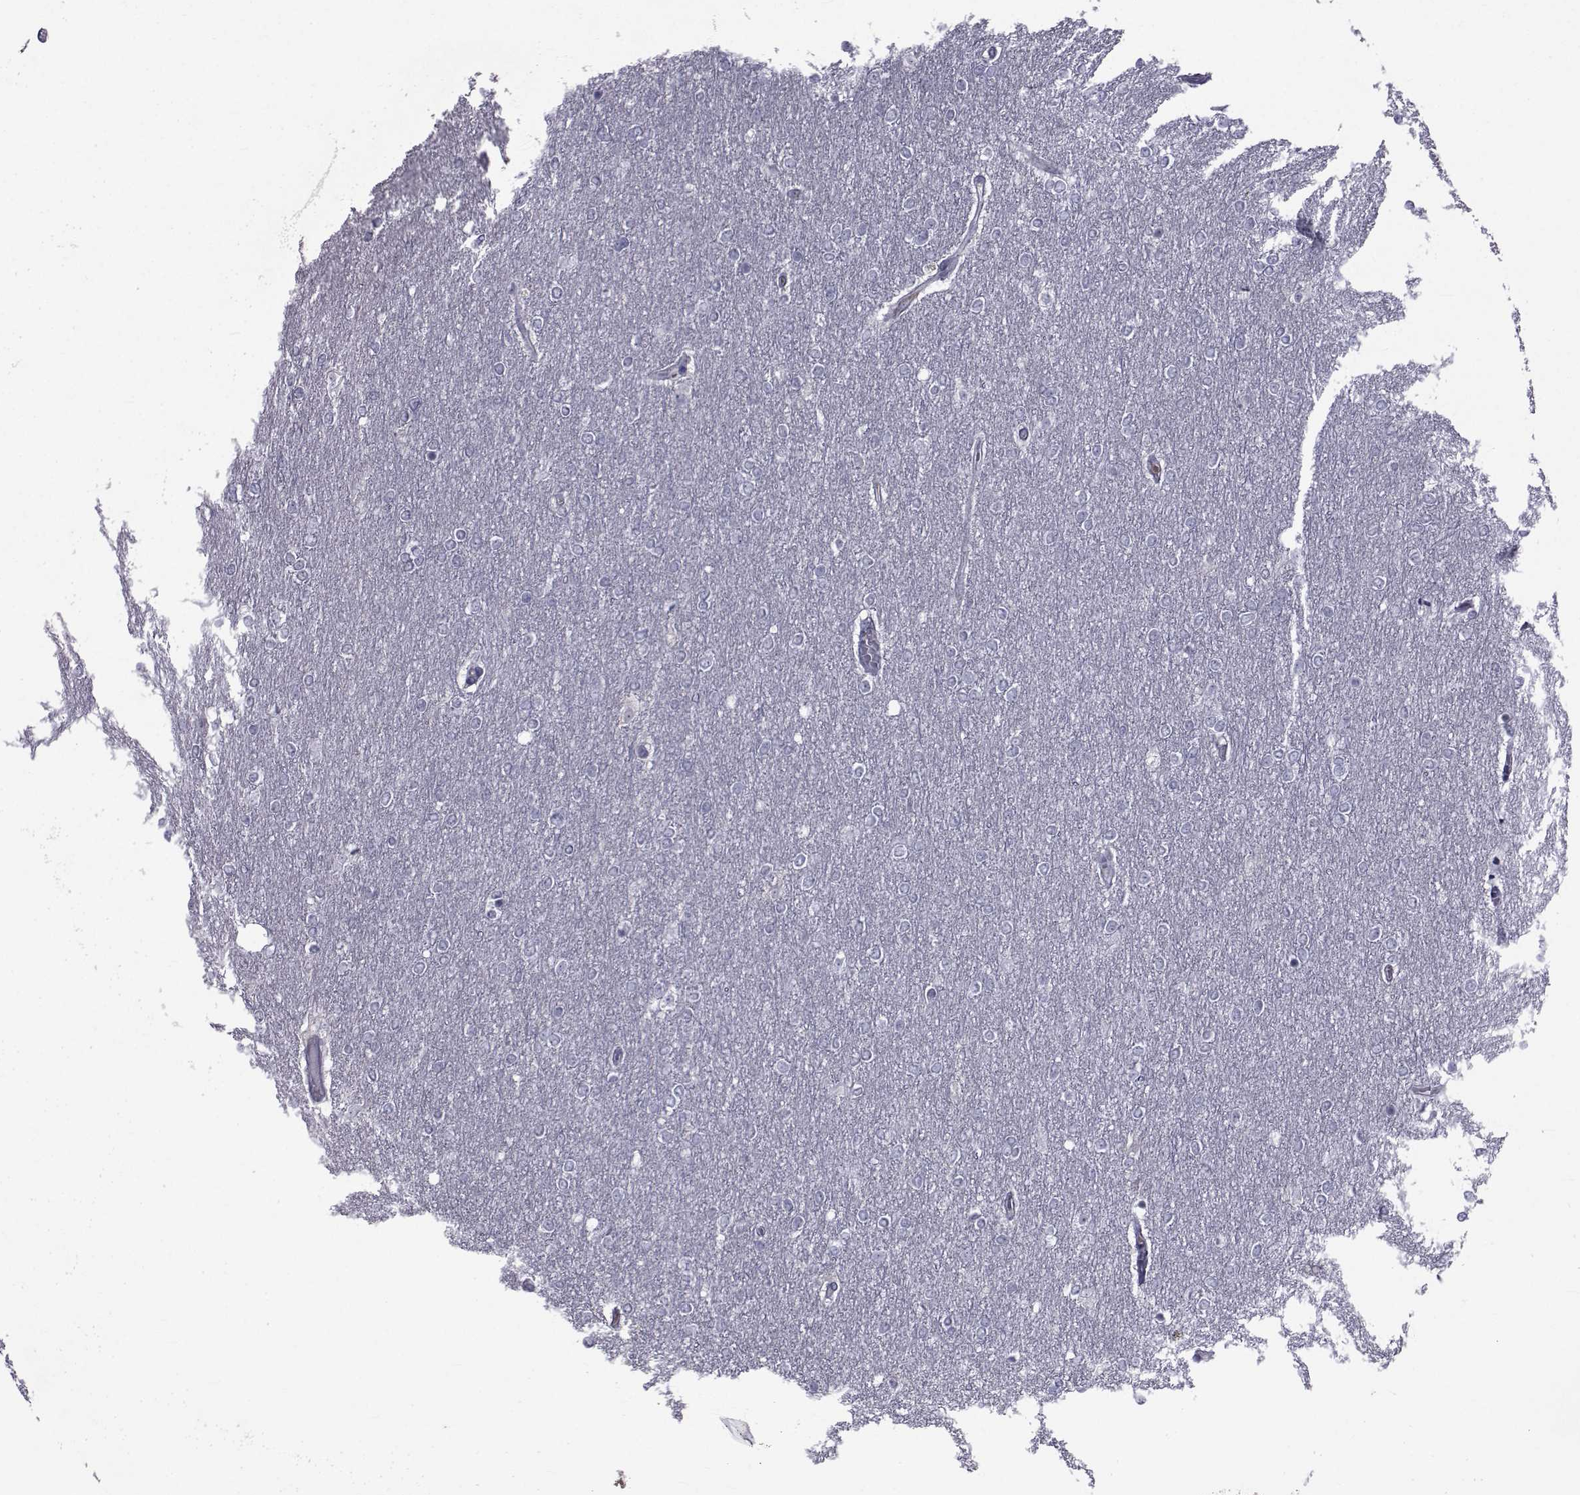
{"staining": {"intensity": "negative", "quantity": "none", "location": "none"}, "tissue": "glioma", "cell_type": "Tumor cells", "image_type": "cancer", "snomed": [{"axis": "morphology", "description": "Glioma, malignant, High grade"}, {"axis": "topography", "description": "Brain"}], "caption": "This photomicrograph is of glioma stained with immunohistochemistry to label a protein in brown with the nuclei are counter-stained blue. There is no expression in tumor cells. Nuclei are stained in blue.", "gene": "PAX2", "patient": {"sex": "female", "age": 61}}